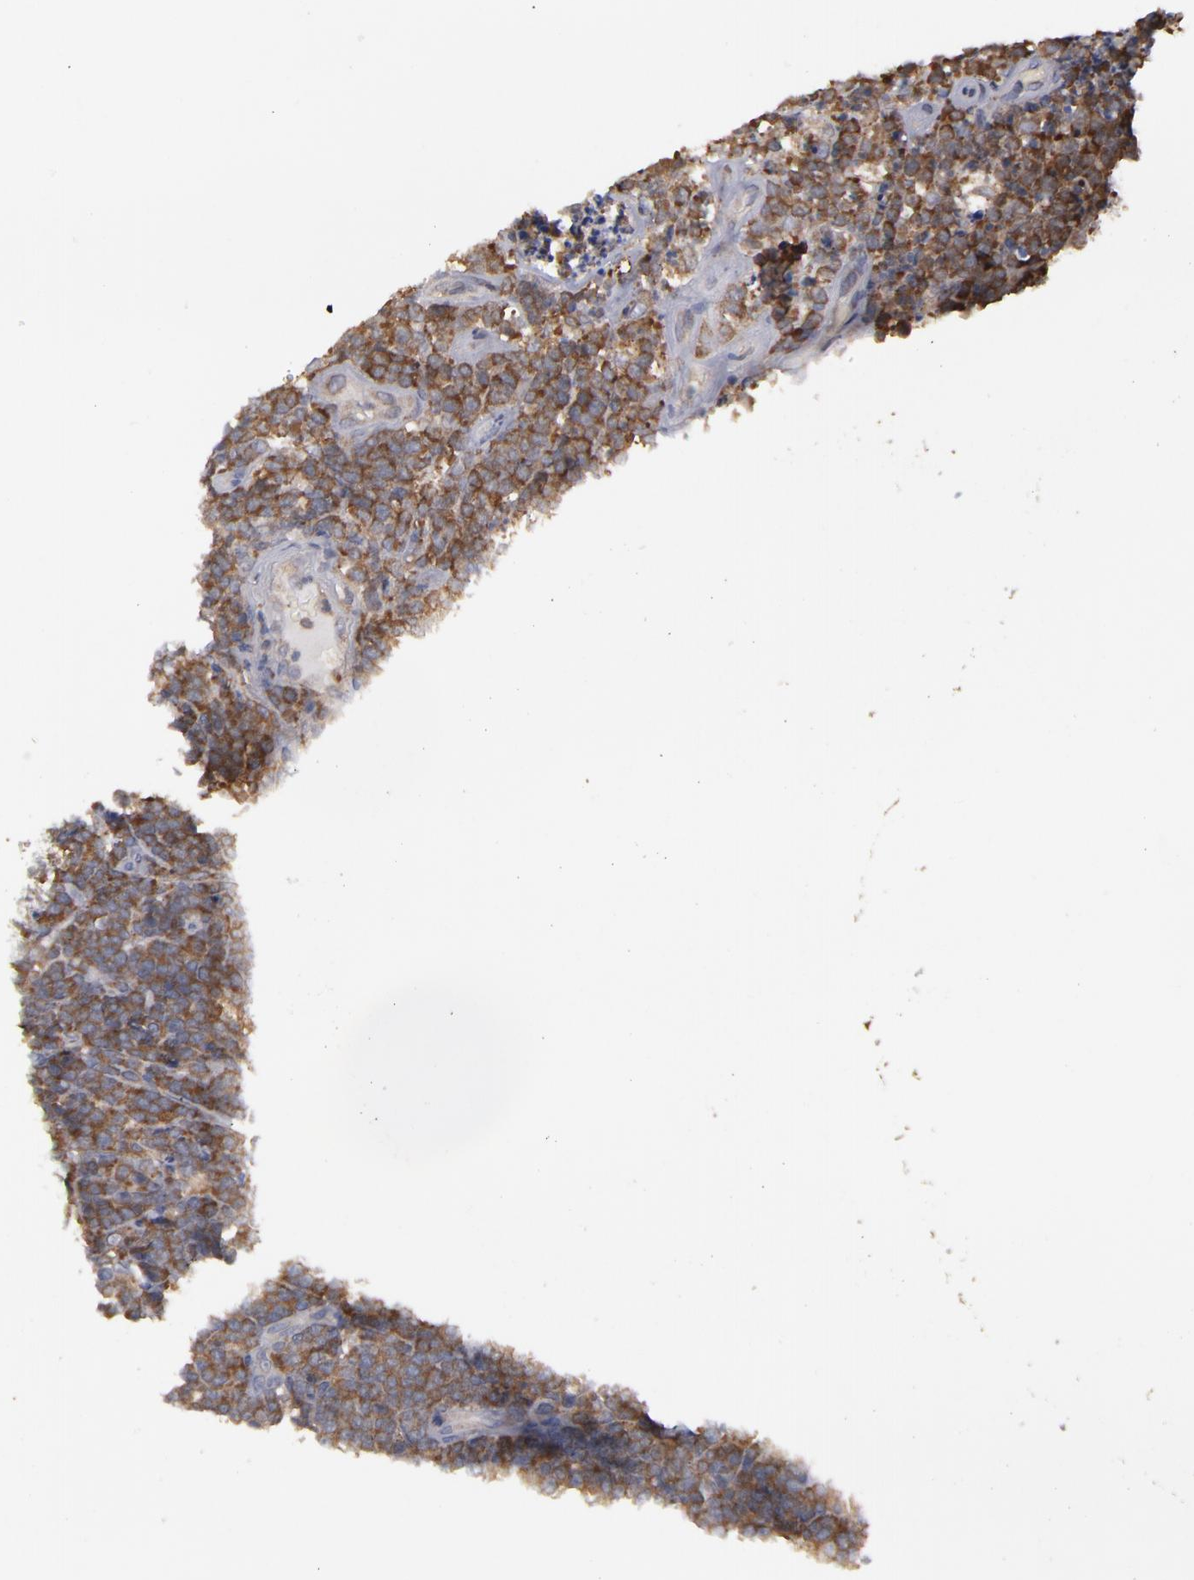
{"staining": {"intensity": "strong", "quantity": ">75%", "location": "cytoplasmic/membranous"}, "tissue": "lymphoma", "cell_type": "Tumor cells", "image_type": "cancer", "snomed": [{"axis": "morphology", "description": "Malignant lymphoma, non-Hodgkin's type, High grade"}, {"axis": "topography", "description": "Small intestine"}, {"axis": "topography", "description": "Colon"}], "caption": "Lymphoma stained with DAB immunohistochemistry (IHC) demonstrates high levels of strong cytoplasmic/membranous expression in approximately >75% of tumor cells.", "gene": "MTHFD1", "patient": {"sex": "male", "age": 8}}